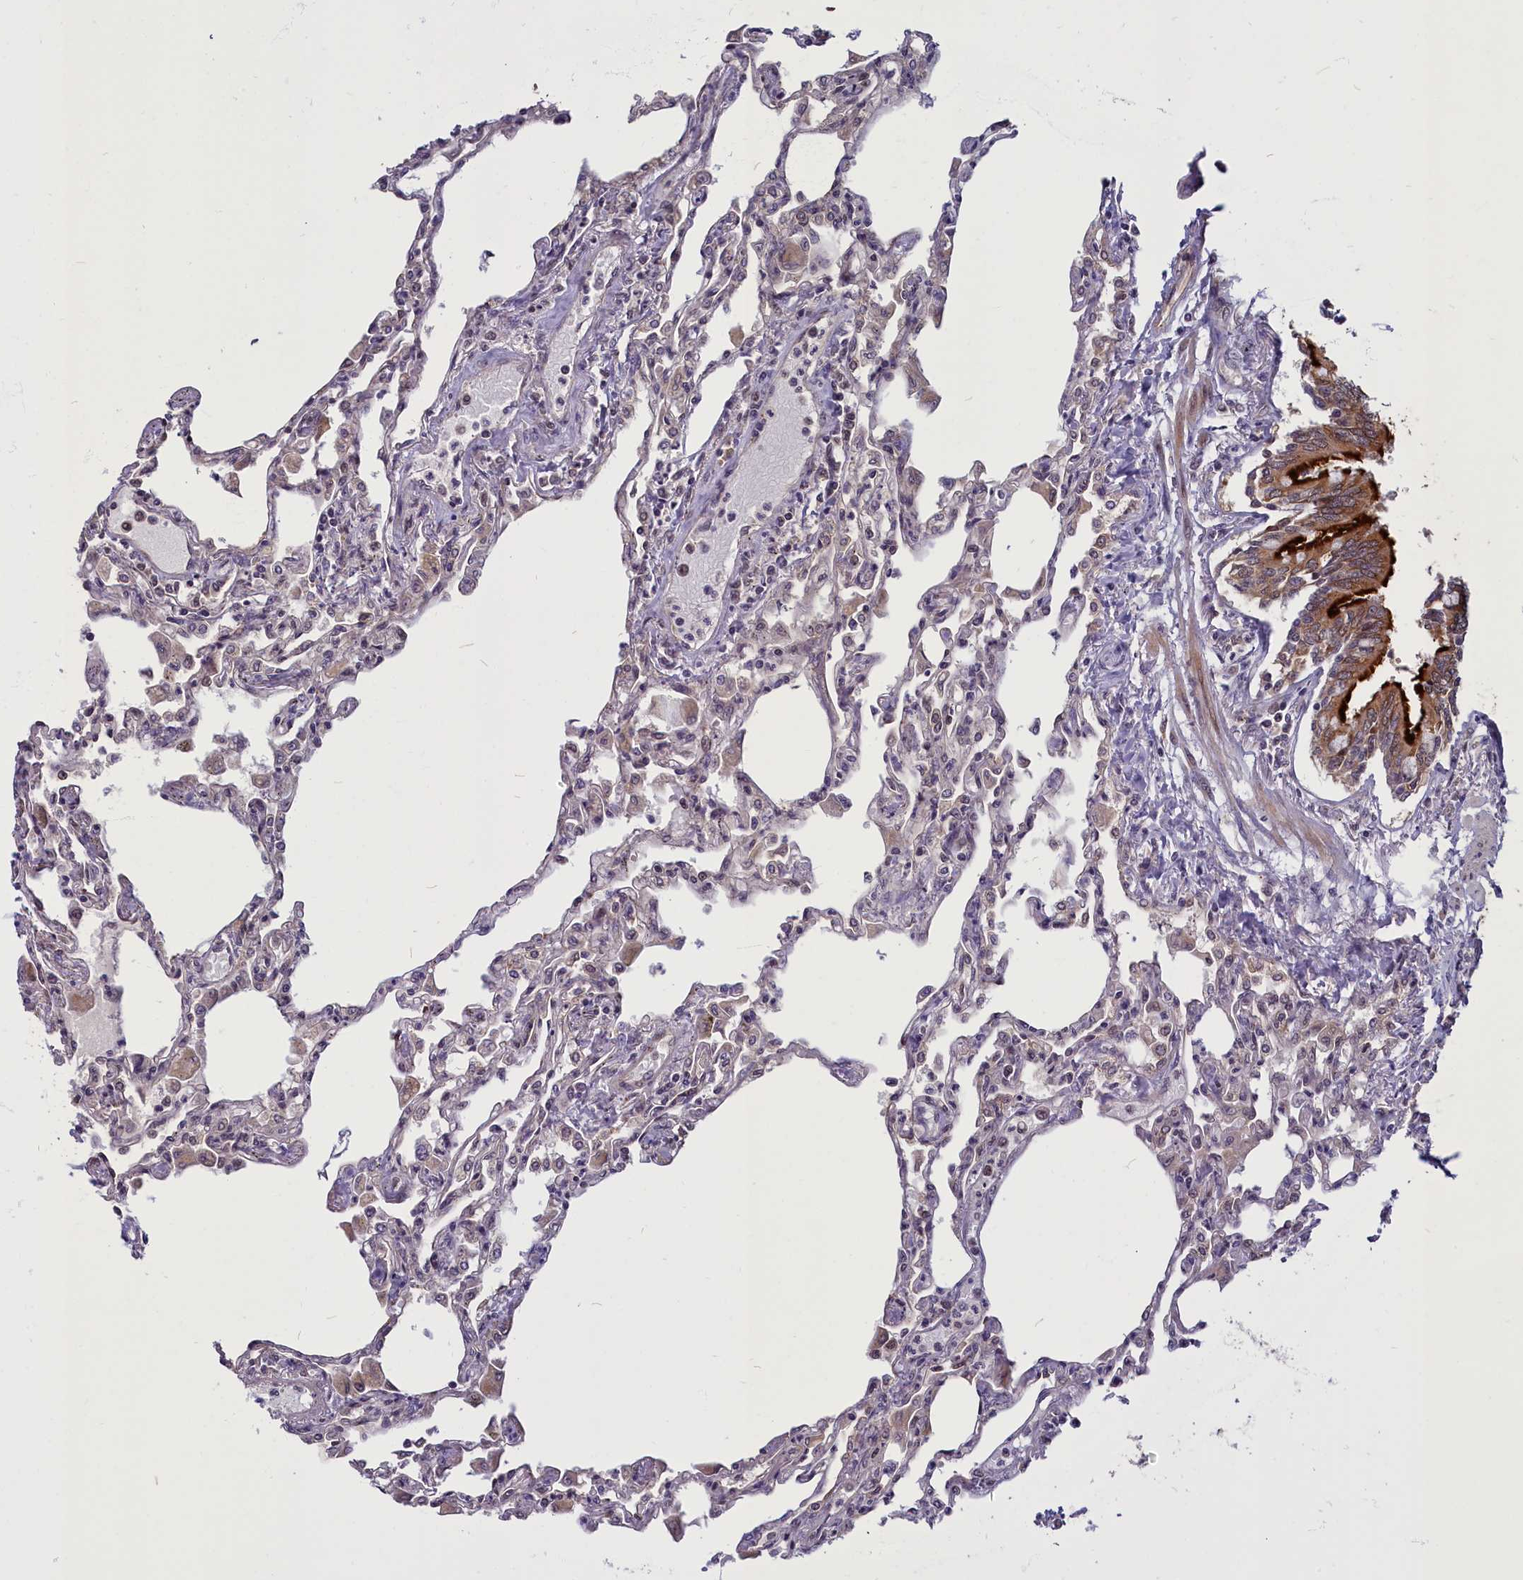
{"staining": {"intensity": "moderate", "quantity": "<25%", "location": "cytoplasmic/membranous,nuclear"}, "tissue": "lung", "cell_type": "Alveolar cells", "image_type": "normal", "snomed": [{"axis": "morphology", "description": "Normal tissue, NOS"}, {"axis": "topography", "description": "Bronchus"}, {"axis": "topography", "description": "Lung"}], "caption": "Benign lung exhibits moderate cytoplasmic/membranous,nuclear positivity in about <25% of alveolar cells, visualized by immunohistochemistry.", "gene": "ENSG00000274944", "patient": {"sex": "female", "age": 49}}